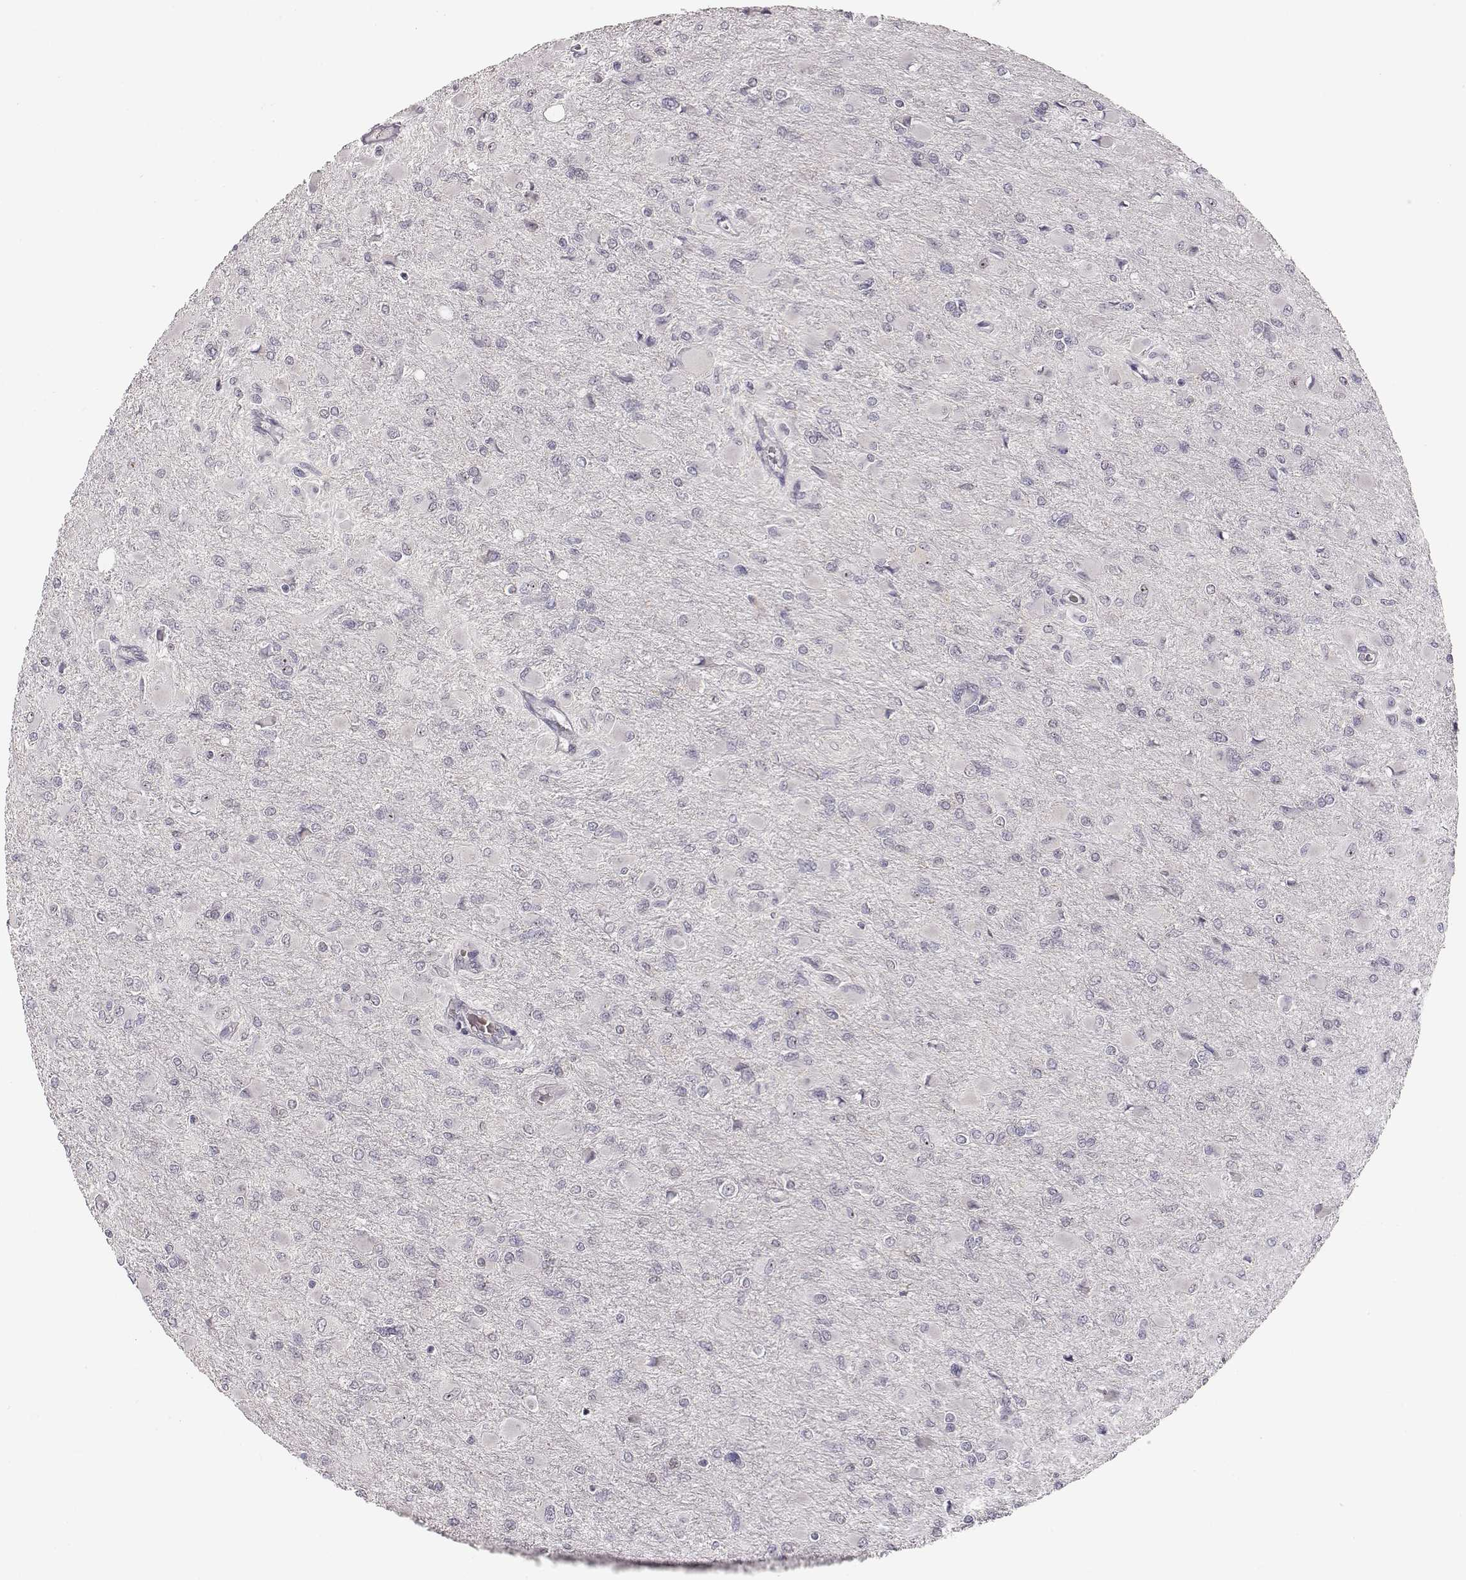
{"staining": {"intensity": "negative", "quantity": "none", "location": "none"}, "tissue": "glioma", "cell_type": "Tumor cells", "image_type": "cancer", "snomed": [{"axis": "morphology", "description": "Glioma, malignant, High grade"}, {"axis": "topography", "description": "Cerebral cortex"}], "caption": "Tumor cells are negative for brown protein staining in glioma.", "gene": "NIFK", "patient": {"sex": "female", "age": 36}}